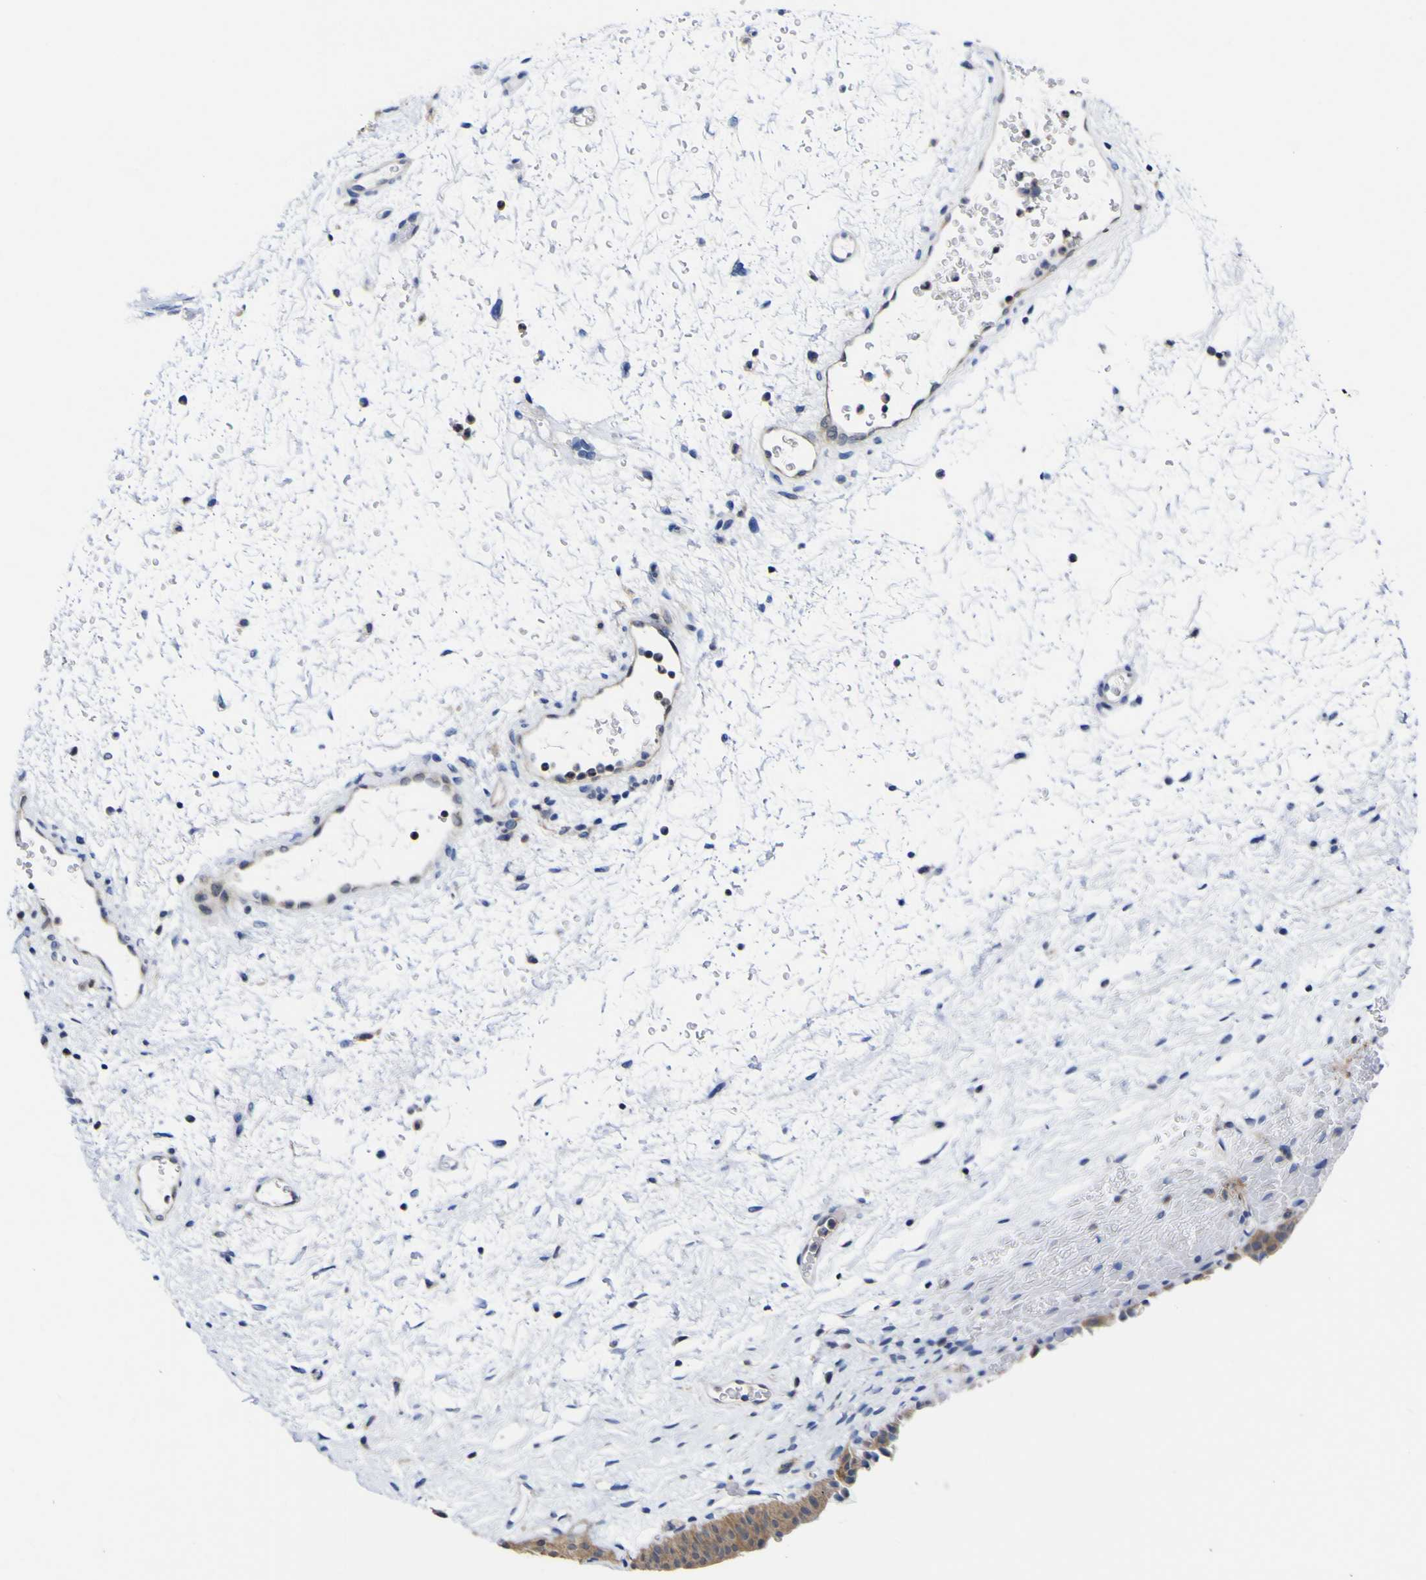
{"staining": {"intensity": "strong", "quantity": "25%-75%", "location": "cytoplasmic/membranous"}, "tissue": "urinary bladder", "cell_type": "Urothelial cells", "image_type": "normal", "snomed": [{"axis": "morphology", "description": "Normal tissue, NOS"}, {"axis": "topography", "description": "Urinary bladder"}], "caption": "Normal urinary bladder exhibits strong cytoplasmic/membranous expression in approximately 25%-75% of urothelial cells.", "gene": "CASP6", "patient": {"sex": "male", "age": 46}}